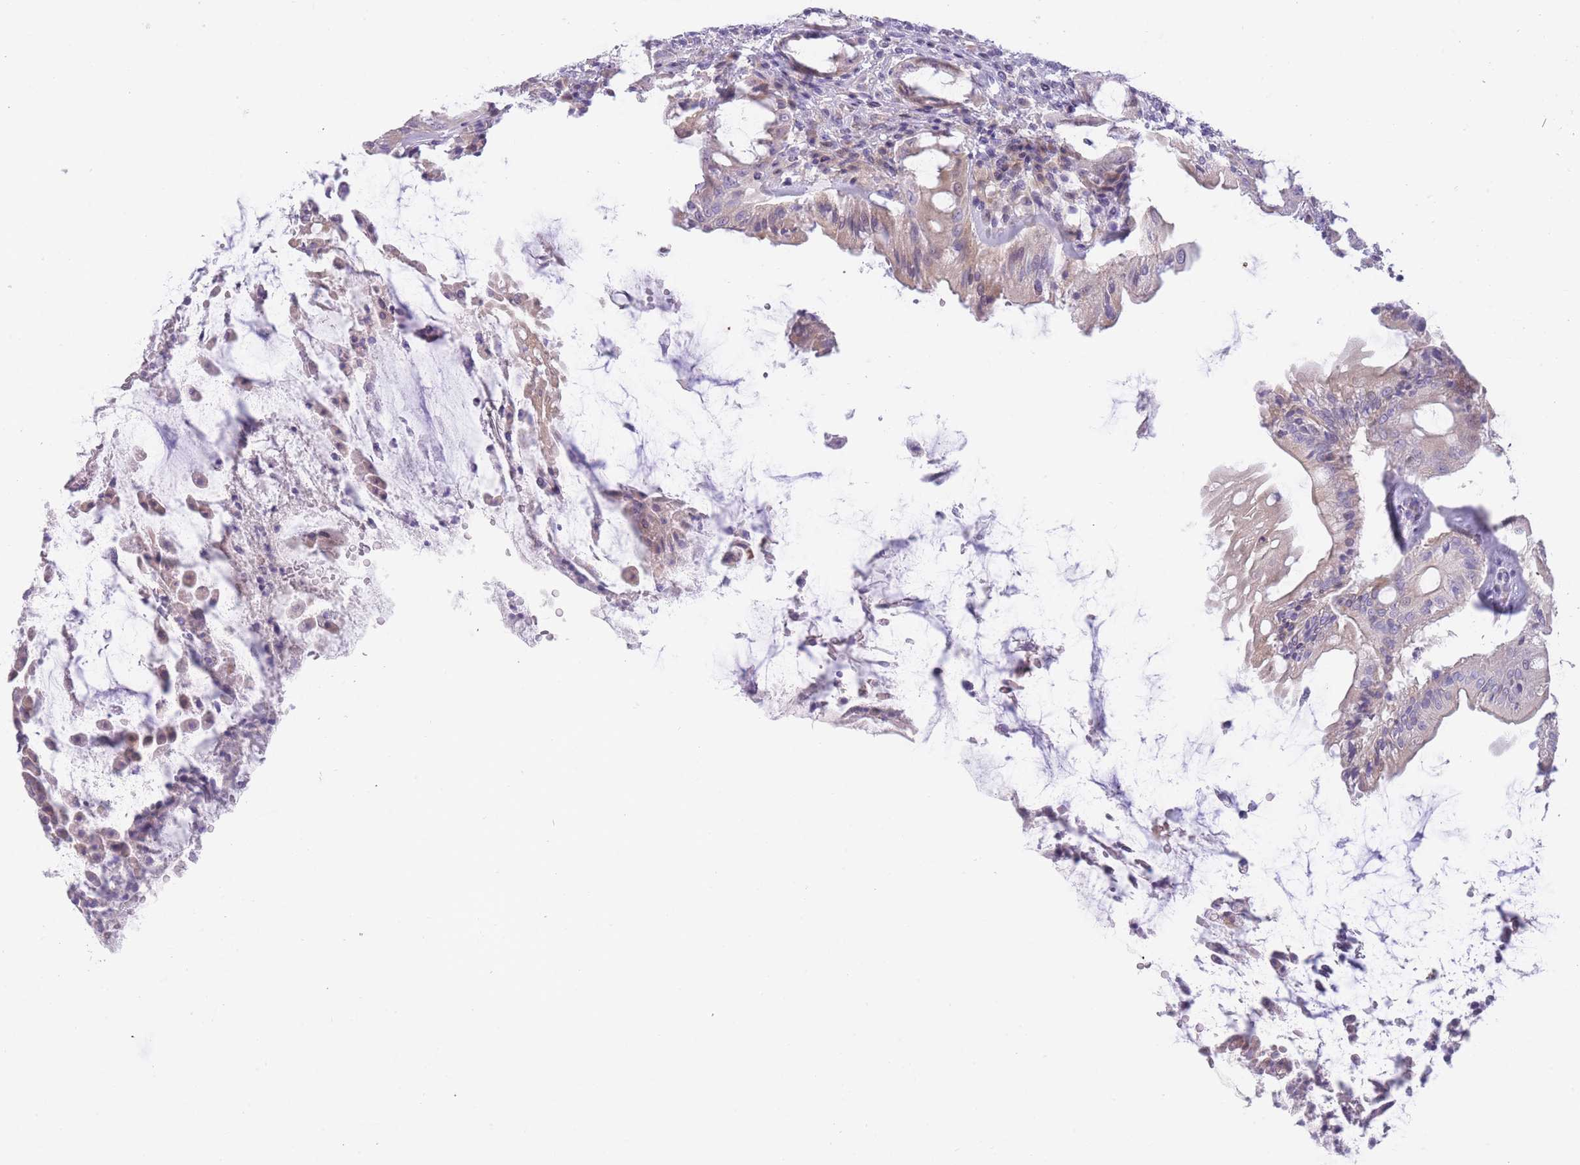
{"staining": {"intensity": "negative", "quantity": "none", "location": "none"}, "tissue": "rectum", "cell_type": "Glandular cells", "image_type": "normal", "snomed": [{"axis": "morphology", "description": "Normal tissue, NOS"}, {"axis": "topography", "description": "Rectum"}], "caption": "This photomicrograph is of unremarkable rectum stained with immunohistochemistry to label a protein in brown with the nuclei are counter-stained blue. There is no expression in glandular cells. Nuclei are stained in blue.", "gene": "IMPG1", "patient": {"sex": "female", "age": 57}}